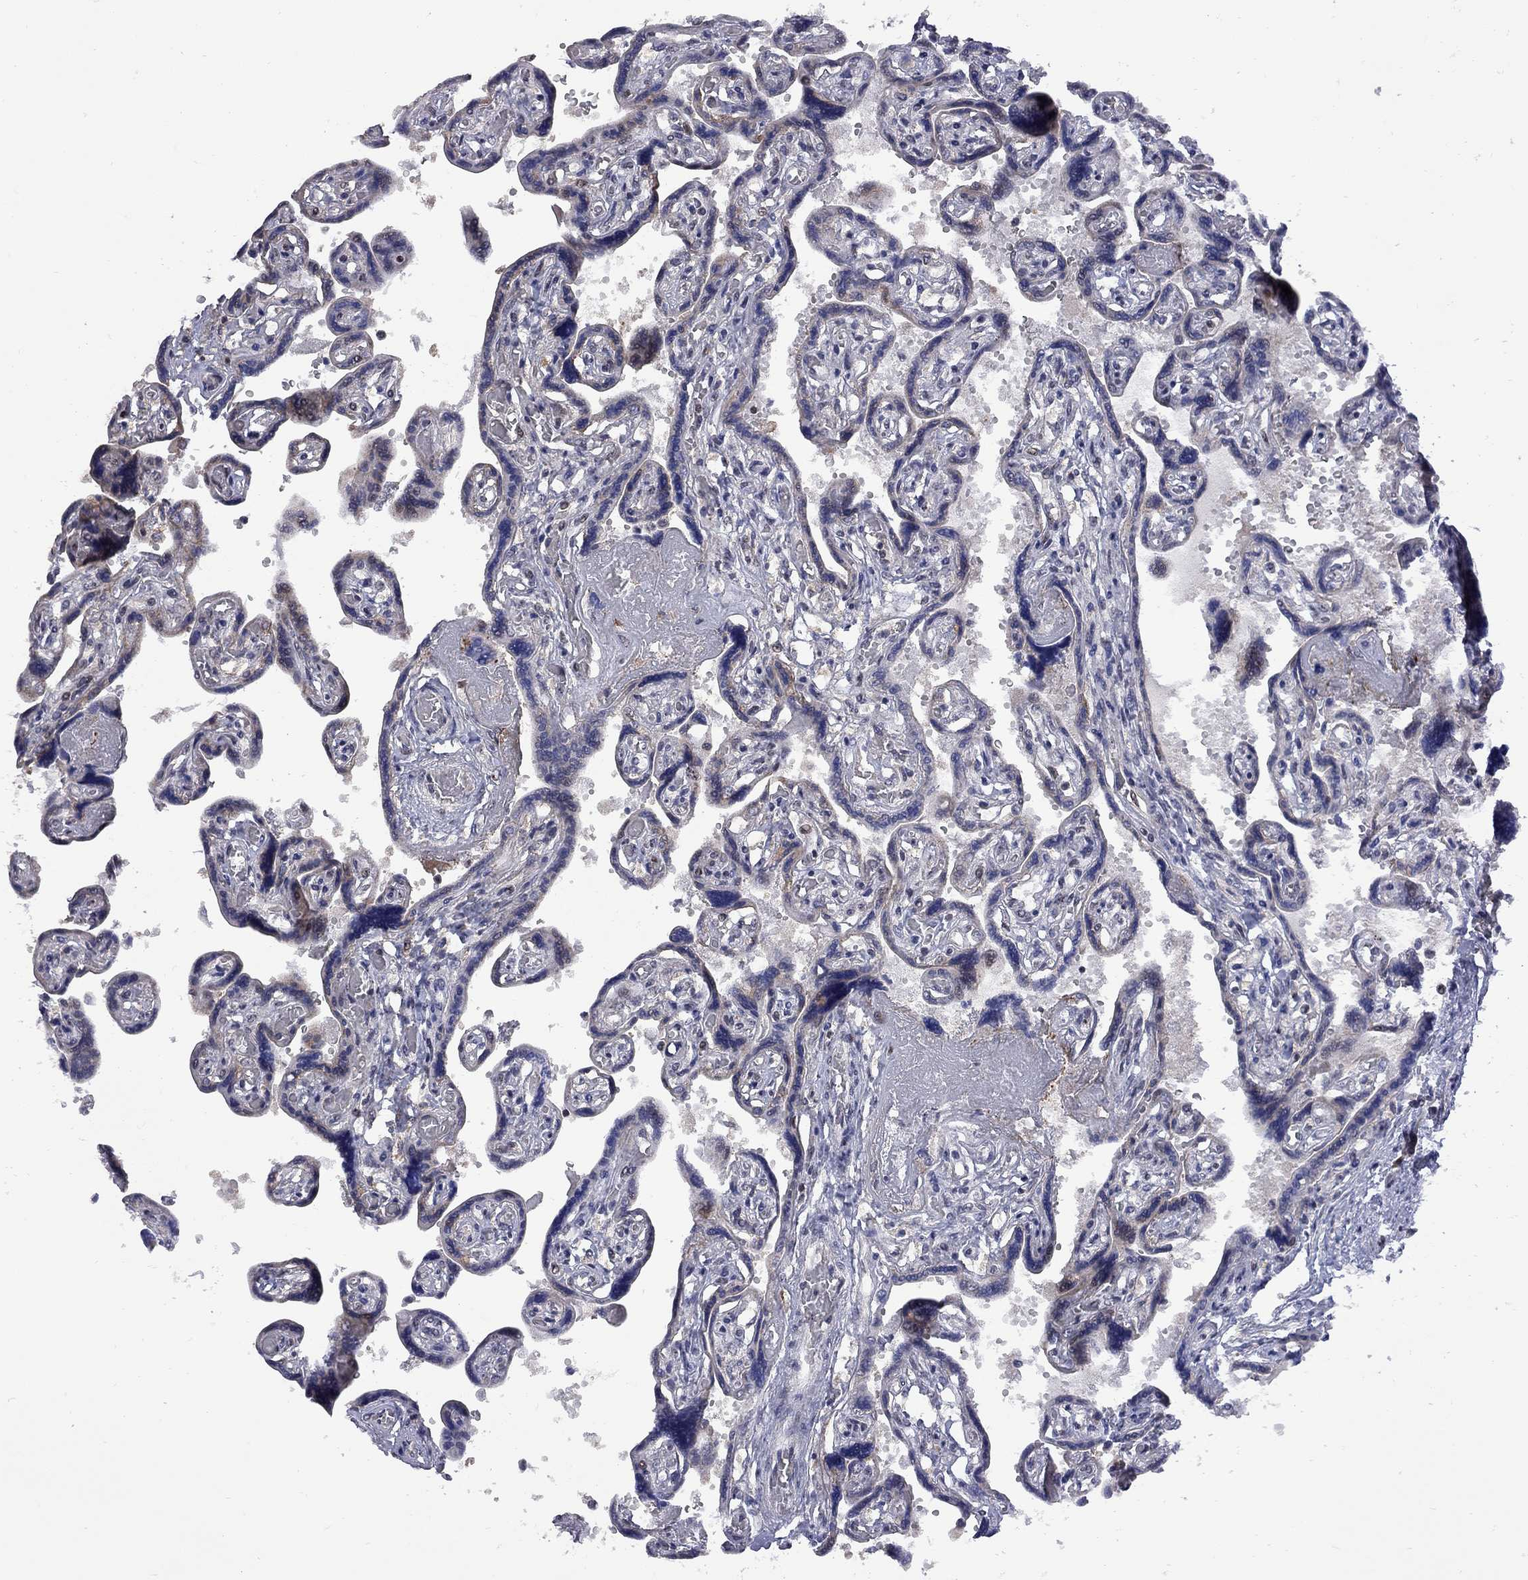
{"staining": {"intensity": "strong", "quantity": "<25%", "location": "nuclear"}, "tissue": "placenta", "cell_type": "Decidual cells", "image_type": "normal", "snomed": [{"axis": "morphology", "description": "Normal tissue, NOS"}, {"axis": "topography", "description": "Placenta"}], "caption": "Unremarkable placenta demonstrates strong nuclear expression in approximately <25% of decidual cells.", "gene": "DHX33", "patient": {"sex": "female", "age": 32}}